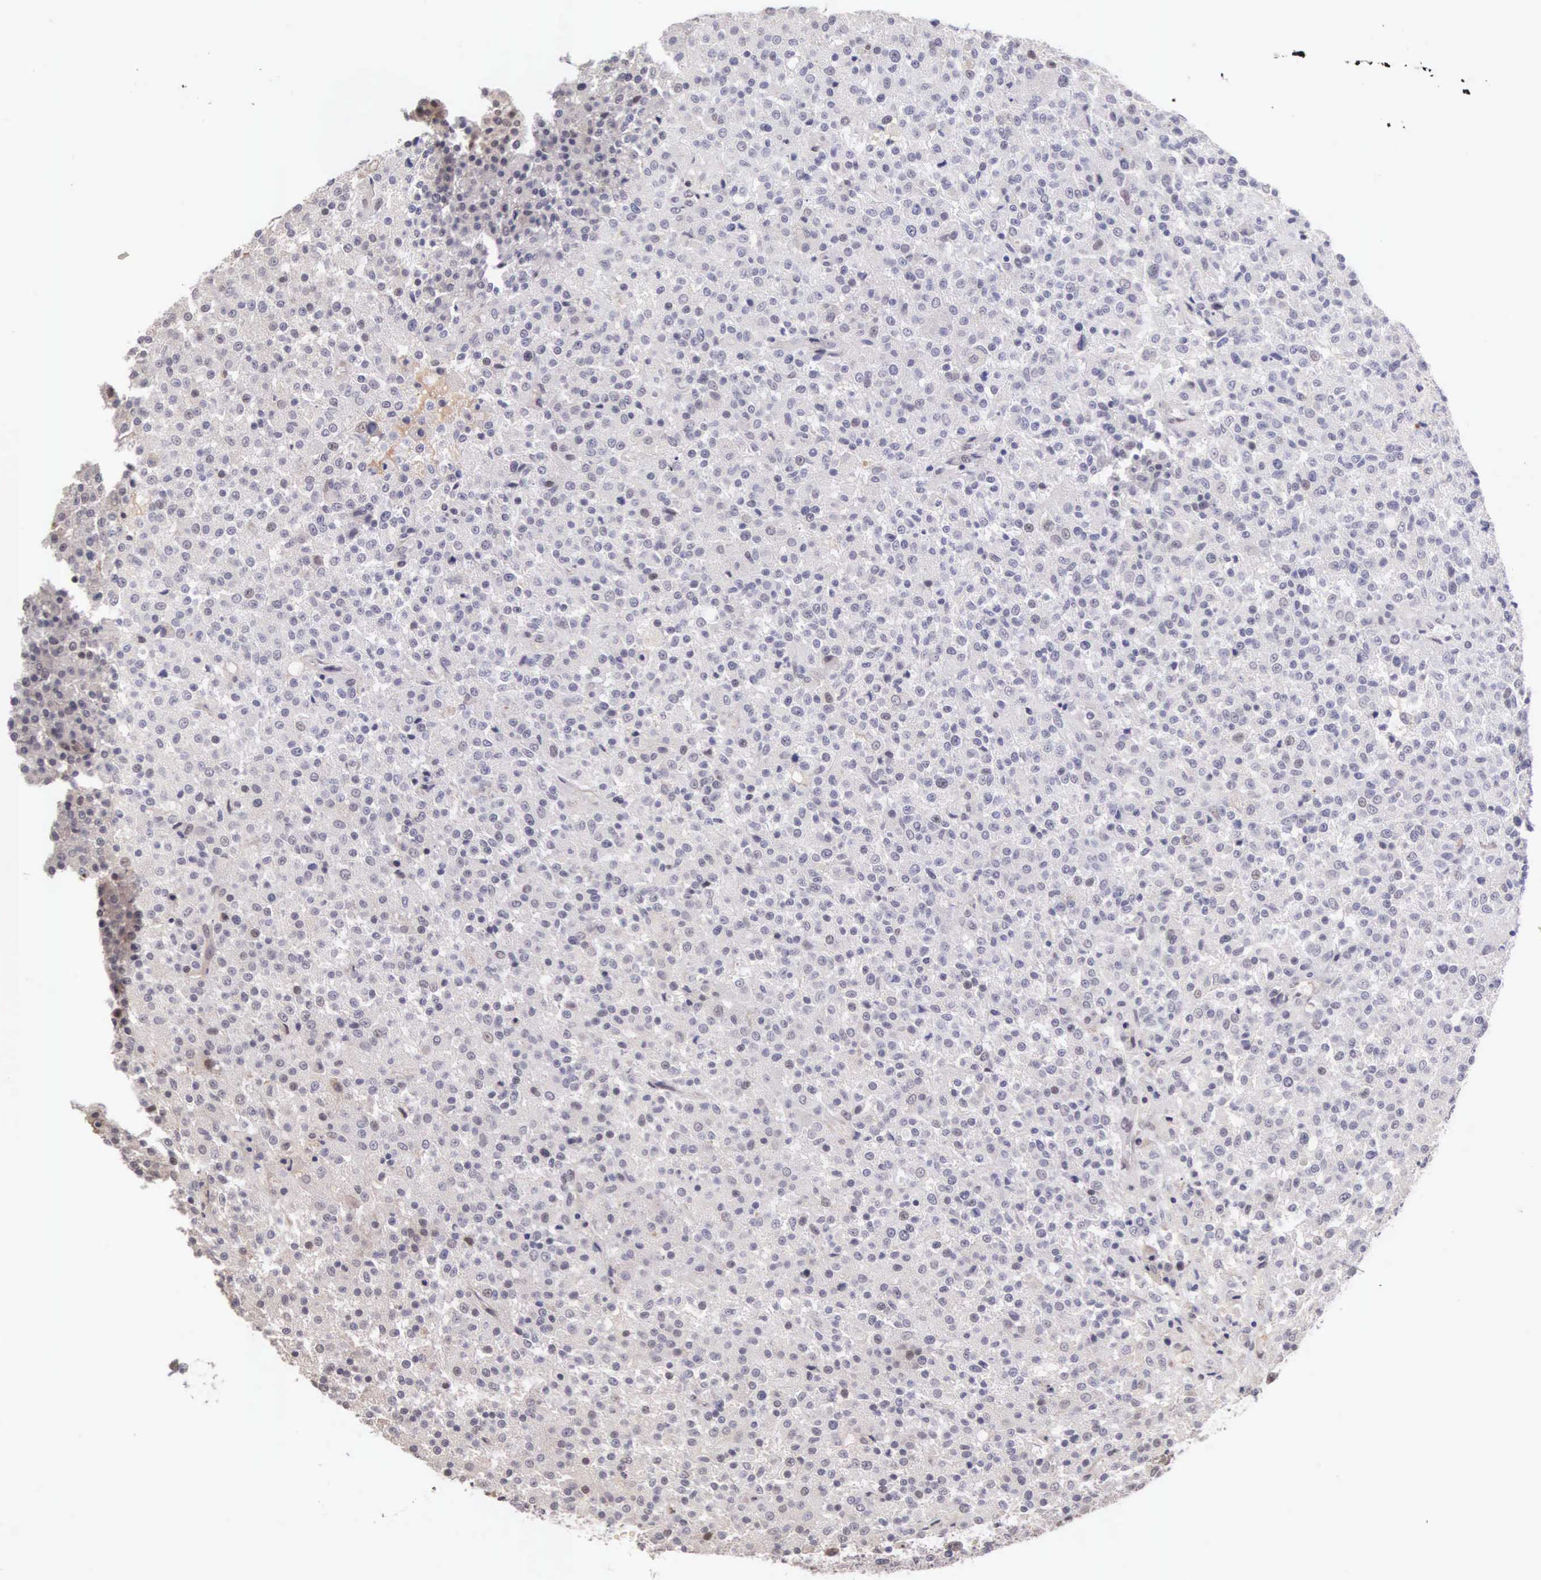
{"staining": {"intensity": "weak", "quantity": "<25%", "location": "cytoplasmic/membranous"}, "tissue": "testis cancer", "cell_type": "Tumor cells", "image_type": "cancer", "snomed": [{"axis": "morphology", "description": "Seminoma, NOS"}, {"axis": "topography", "description": "Testis"}], "caption": "Immunohistochemistry of testis seminoma exhibits no positivity in tumor cells.", "gene": "HMGXB4", "patient": {"sex": "male", "age": 59}}